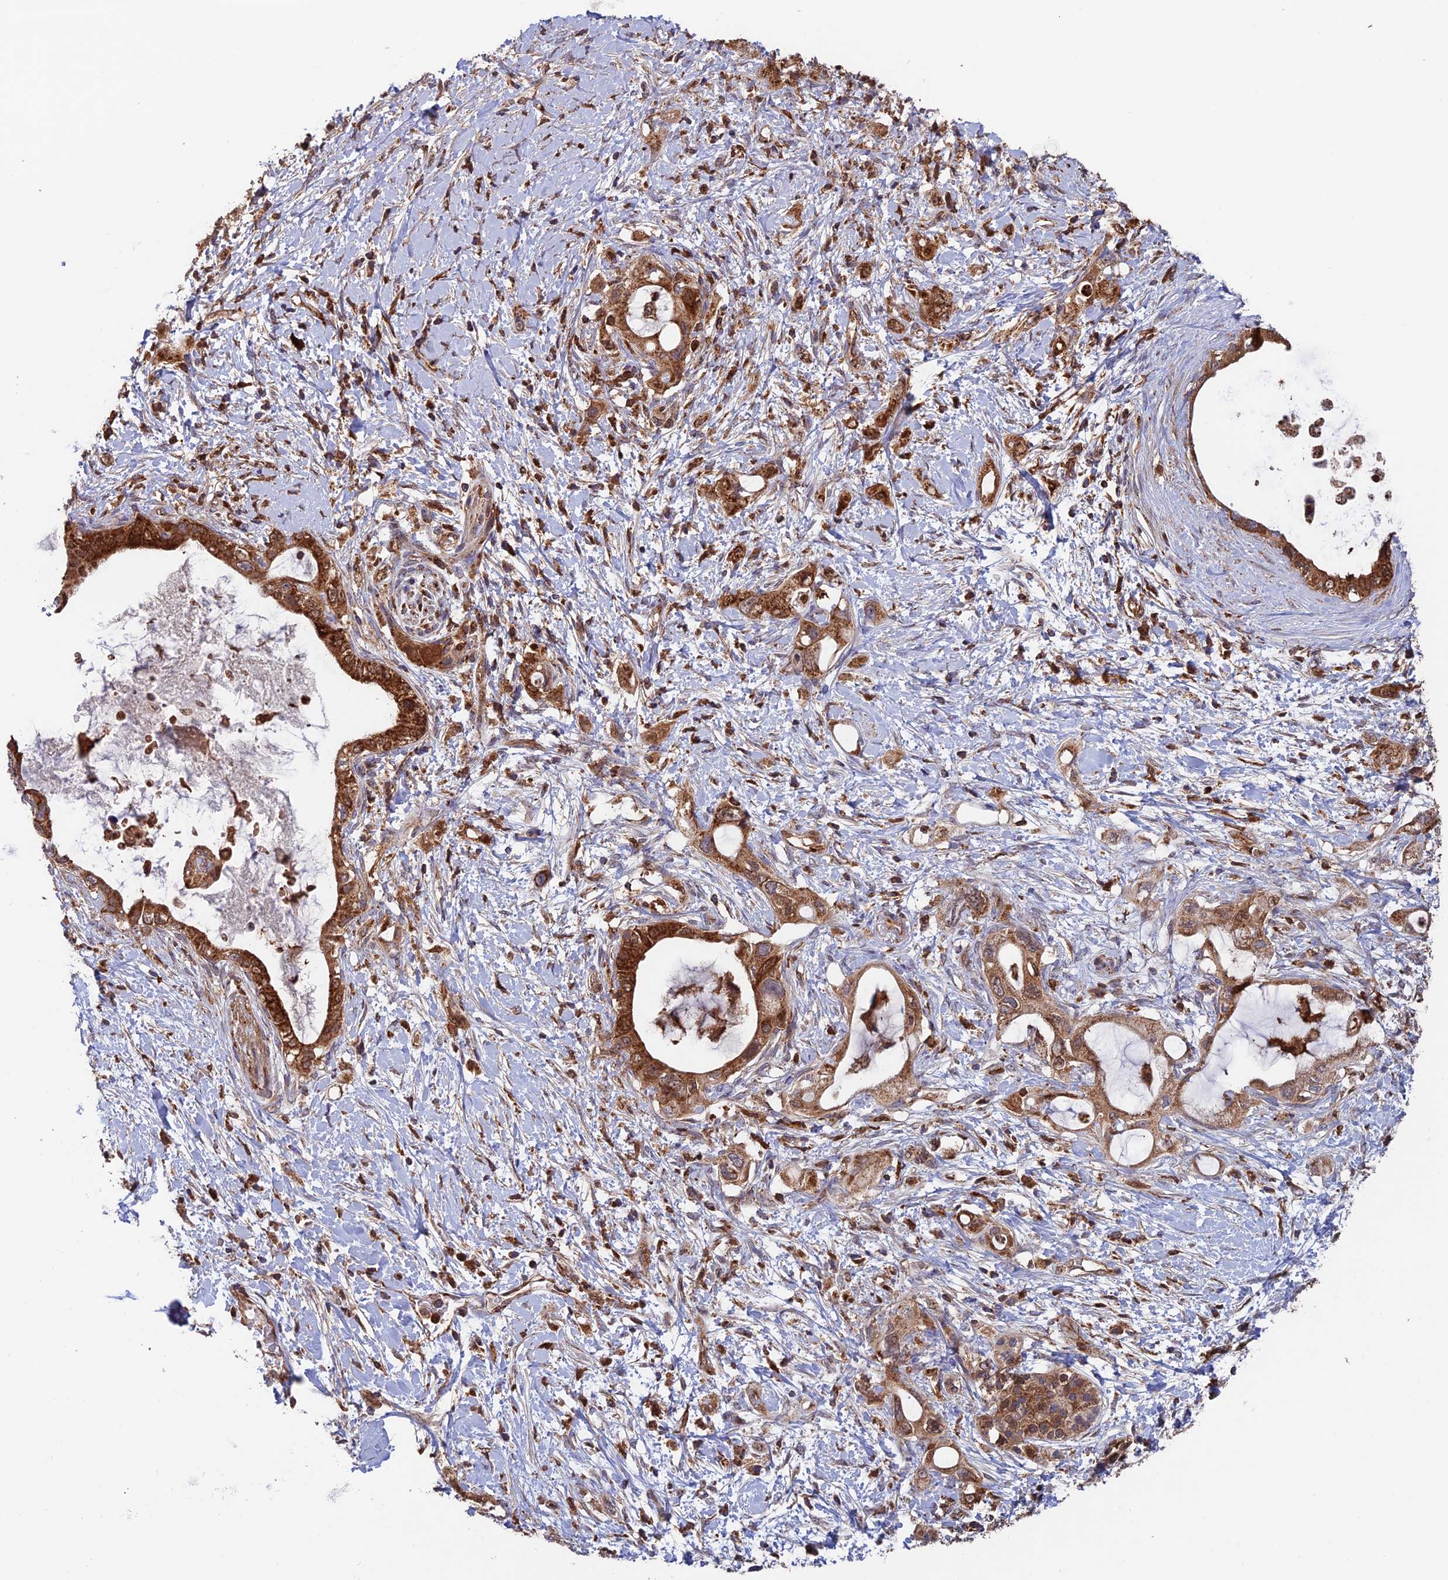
{"staining": {"intensity": "strong", "quantity": ">75%", "location": "cytoplasmic/membranous"}, "tissue": "pancreatic cancer", "cell_type": "Tumor cells", "image_type": "cancer", "snomed": [{"axis": "morphology", "description": "Adenocarcinoma, NOS"}, {"axis": "topography", "description": "Pancreas"}], "caption": "An immunohistochemistry photomicrograph of tumor tissue is shown. Protein staining in brown highlights strong cytoplasmic/membranous positivity in pancreatic cancer within tumor cells.", "gene": "DTYMK", "patient": {"sex": "female", "age": 56}}